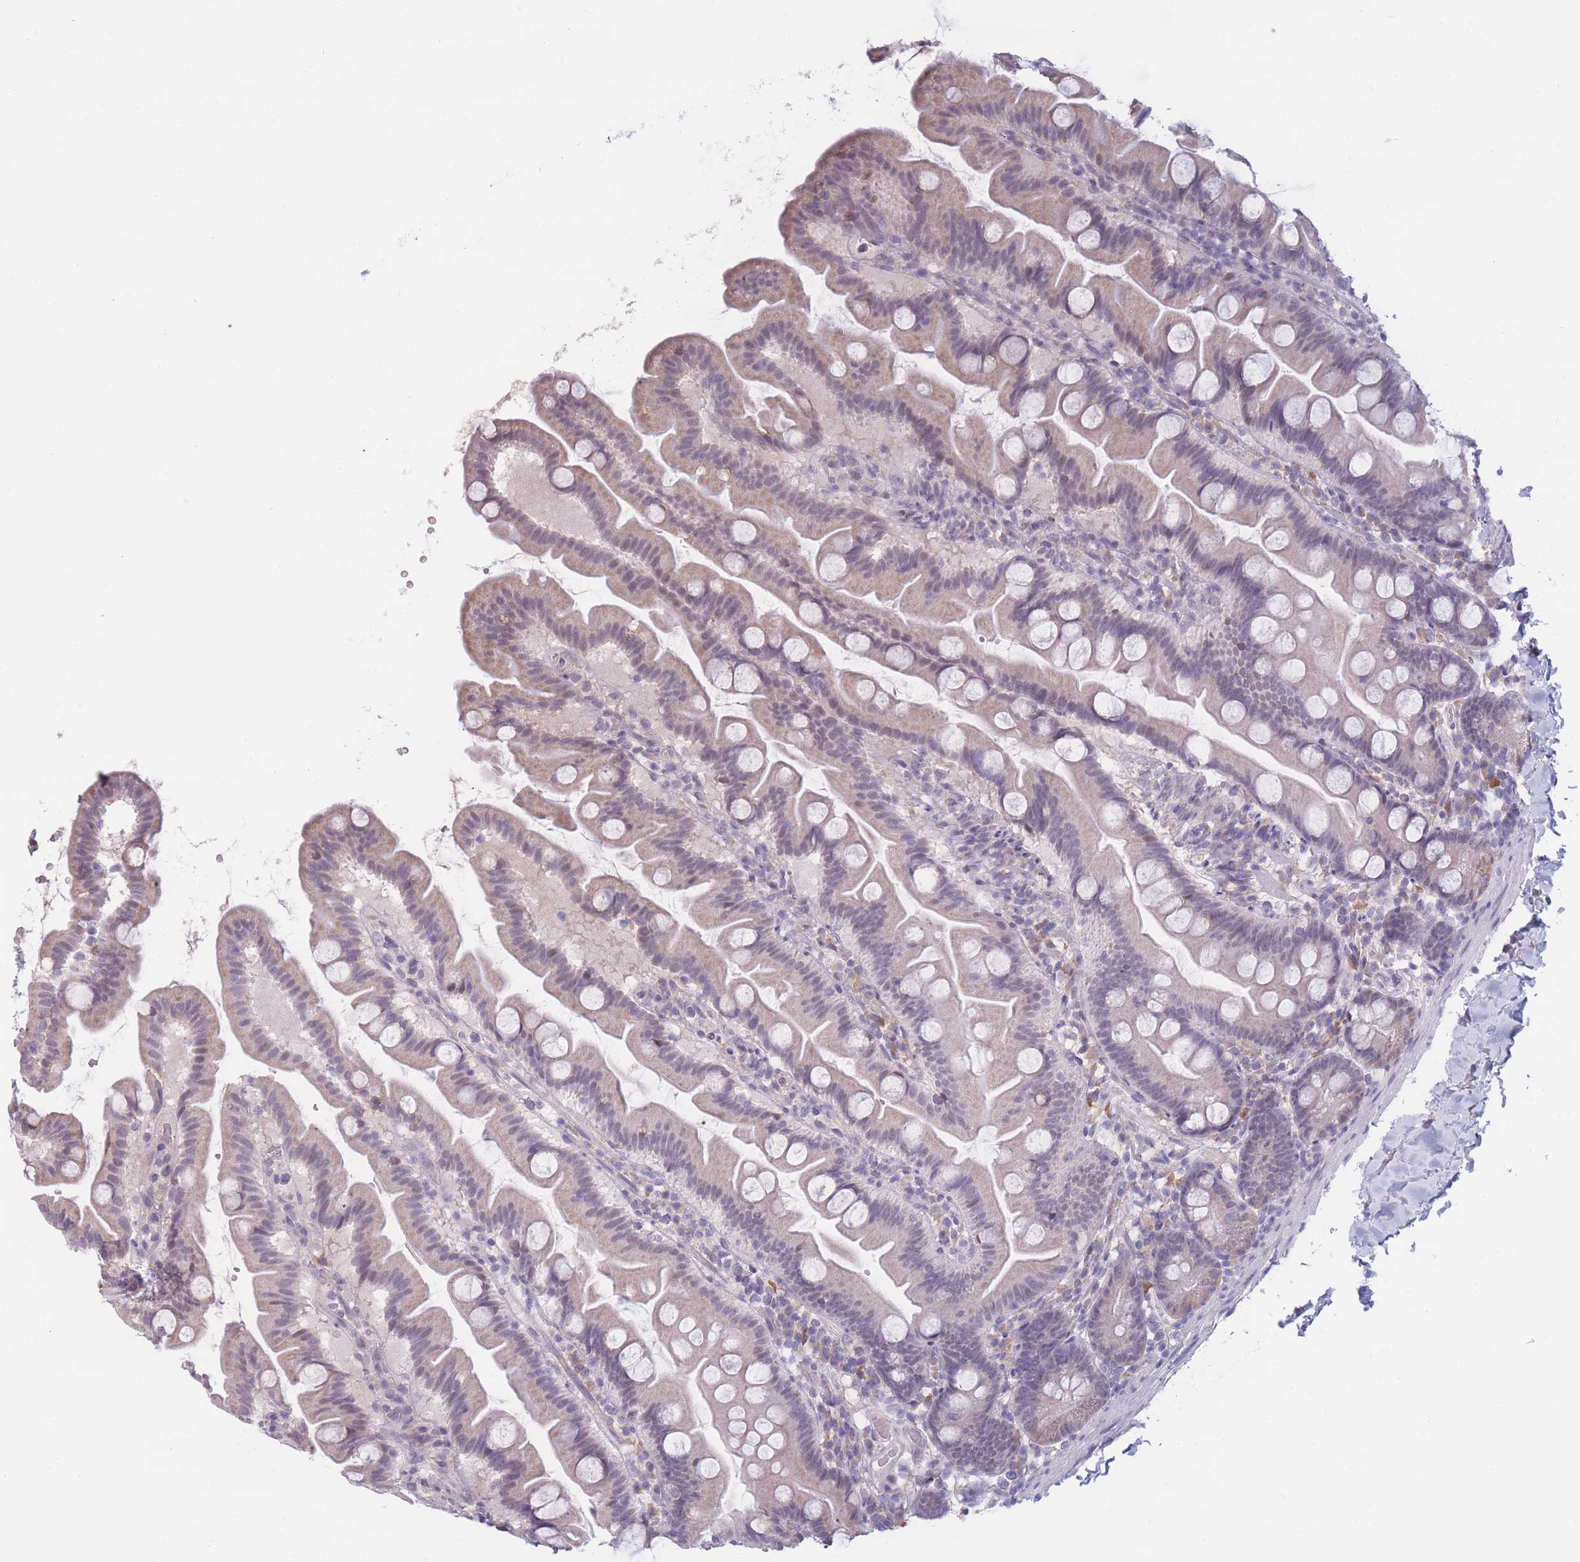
{"staining": {"intensity": "weak", "quantity": "<25%", "location": "cytoplasmic/membranous"}, "tissue": "small intestine", "cell_type": "Glandular cells", "image_type": "normal", "snomed": [{"axis": "morphology", "description": "Normal tissue, NOS"}, {"axis": "topography", "description": "Small intestine"}], "caption": "A high-resolution photomicrograph shows IHC staining of benign small intestine, which shows no significant expression in glandular cells.", "gene": "COL27A1", "patient": {"sex": "female", "age": 68}}